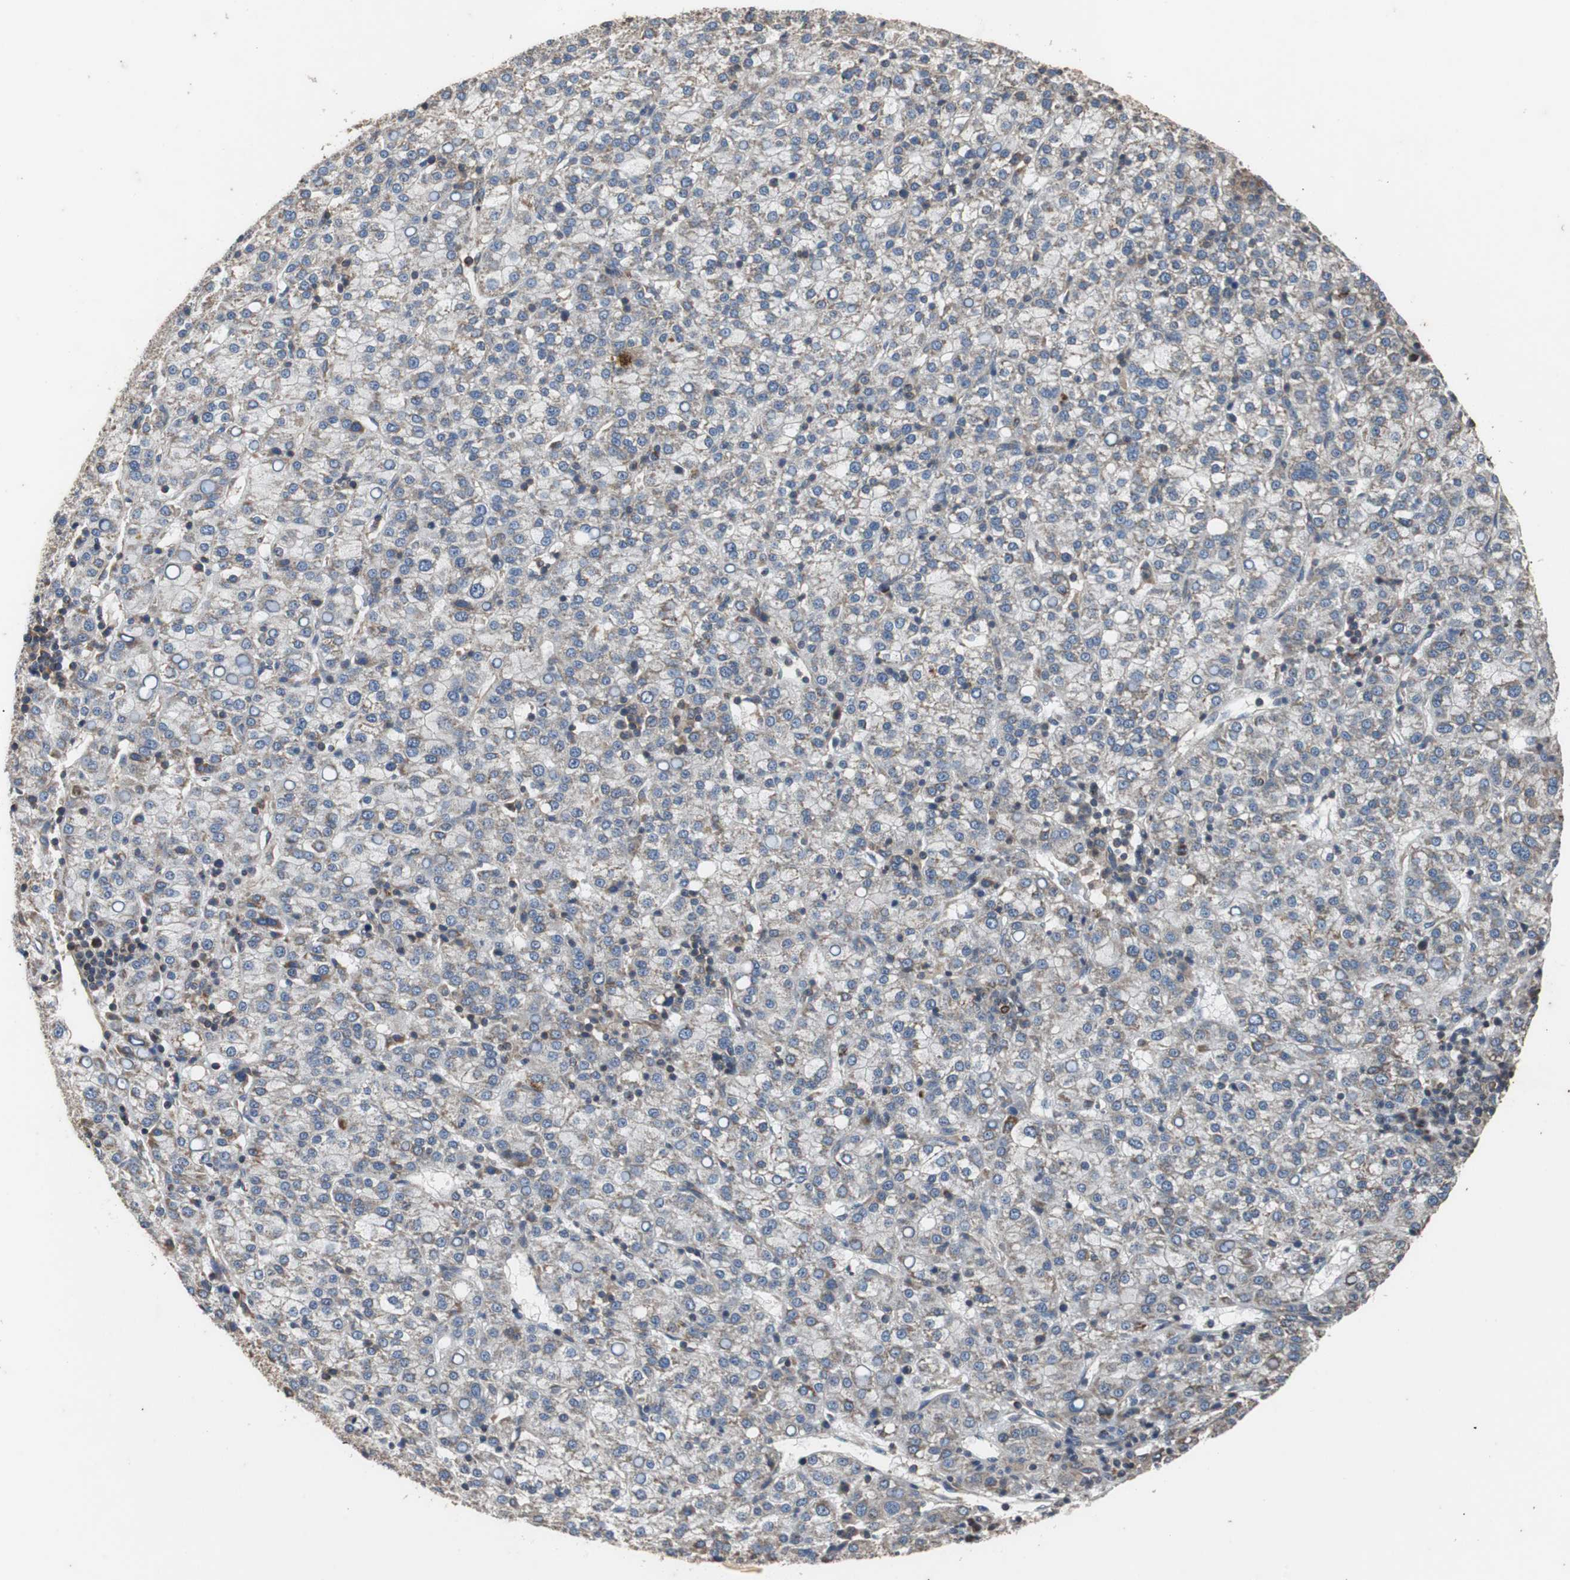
{"staining": {"intensity": "negative", "quantity": "none", "location": "none"}, "tissue": "liver cancer", "cell_type": "Tumor cells", "image_type": "cancer", "snomed": [{"axis": "morphology", "description": "Carcinoma, Hepatocellular, NOS"}, {"axis": "topography", "description": "Liver"}], "caption": "Immunohistochemical staining of liver cancer (hepatocellular carcinoma) reveals no significant positivity in tumor cells. The staining was performed using DAB (3,3'-diaminobenzidine) to visualize the protein expression in brown, while the nuclei were stained in blue with hematoxylin (Magnification: 20x).", "gene": "ACTR3", "patient": {"sex": "female", "age": 58}}